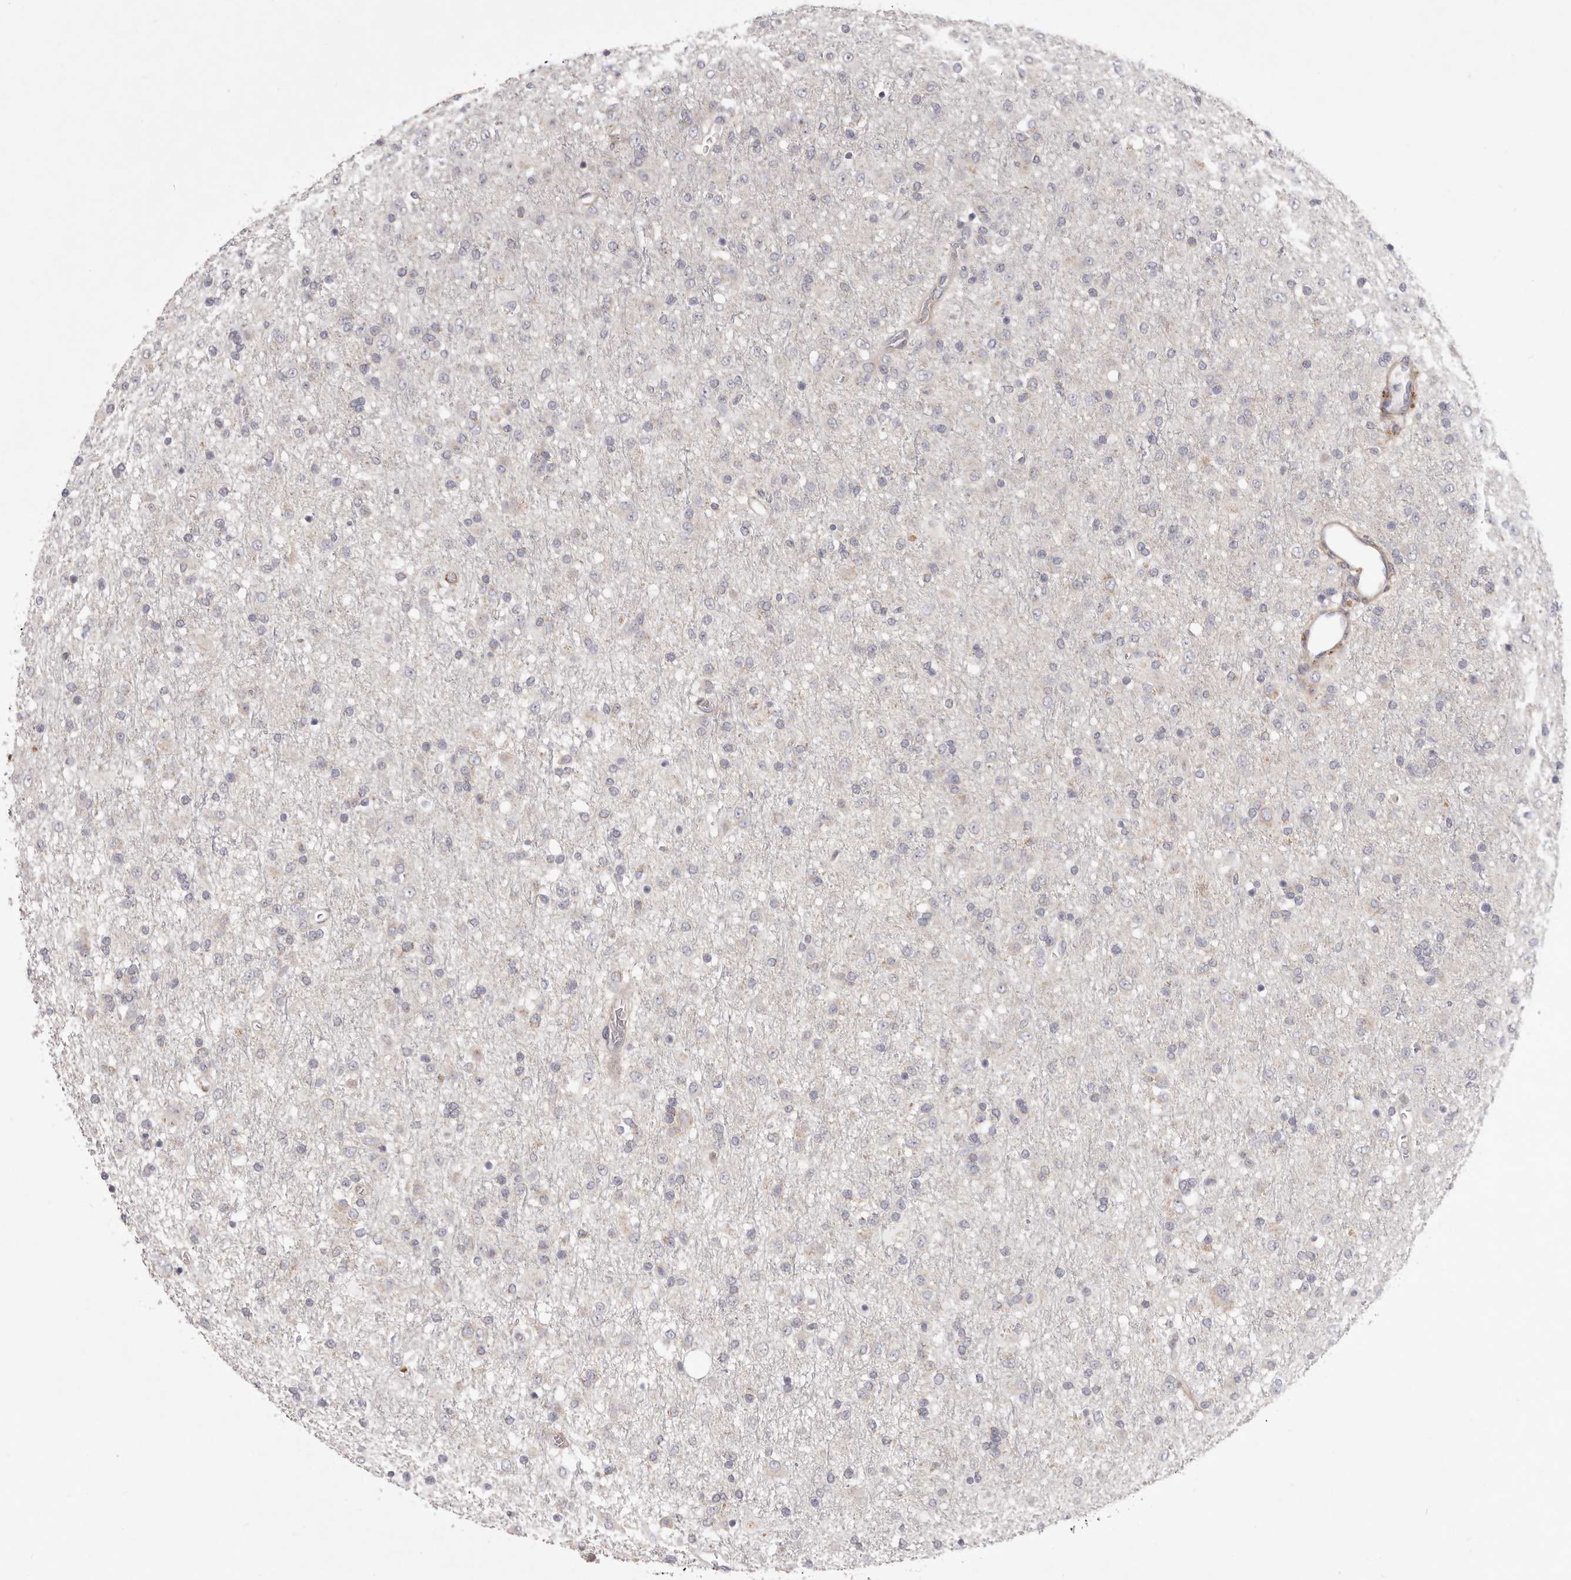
{"staining": {"intensity": "negative", "quantity": "none", "location": "none"}, "tissue": "glioma", "cell_type": "Tumor cells", "image_type": "cancer", "snomed": [{"axis": "morphology", "description": "Glioma, malignant, Low grade"}, {"axis": "topography", "description": "Brain"}], "caption": "Immunohistochemical staining of human glioma exhibits no significant expression in tumor cells.", "gene": "MRPS10", "patient": {"sex": "male", "age": 65}}